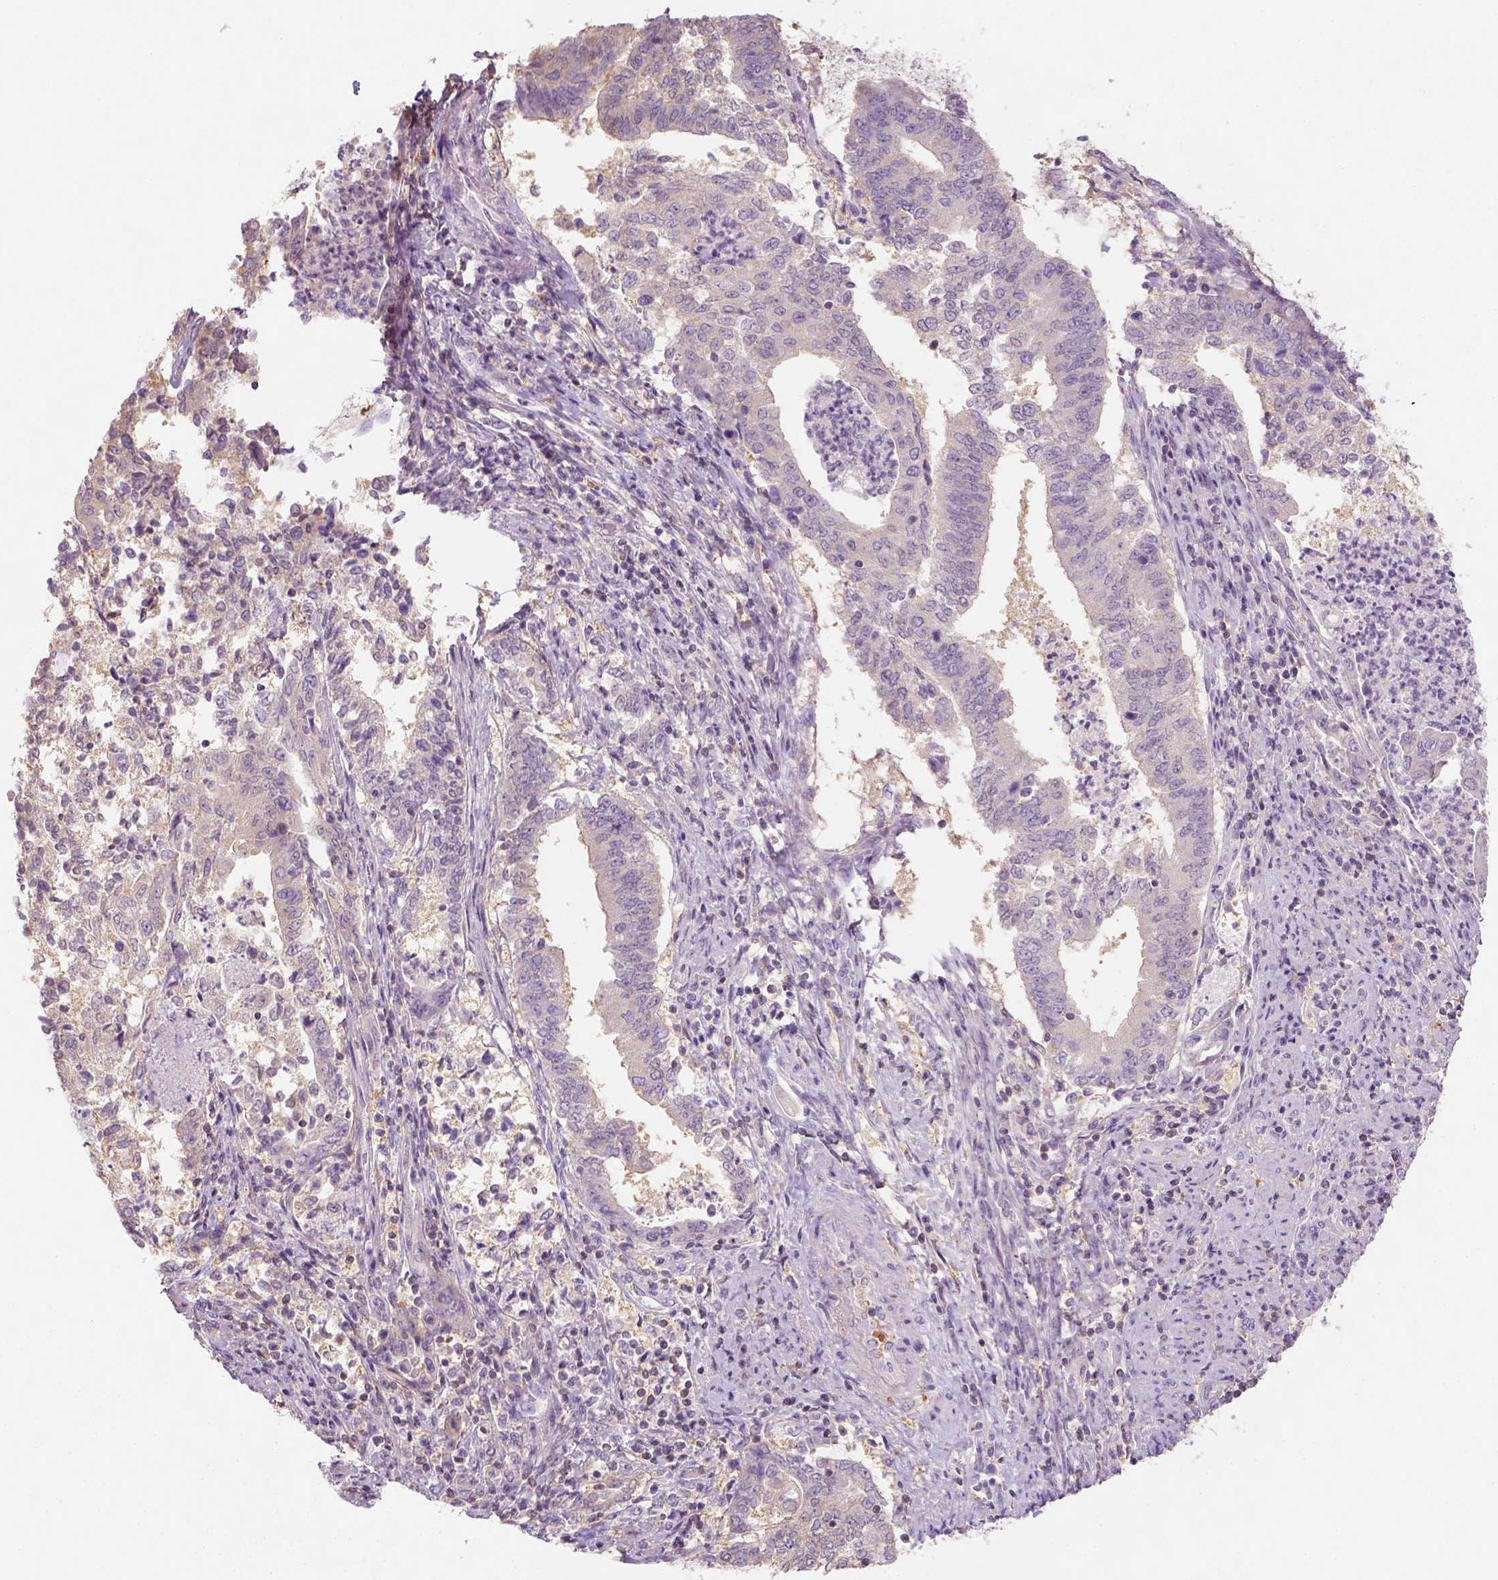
{"staining": {"intensity": "negative", "quantity": "none", "location": "none"}, "tissue": "endometrial cancer", "cell_type": "Tumor cells", "image_type": "cancer", "snomed": [{"axis": "morphology", "description": "Adenocarcinoma, NOS"}, {"axis": "topography", "description": "Endometrium"}], "caption": "Immunohistochemical staining of endometrial cancer displays no significant positivity in tumor cells.", "gene": "EPHB1", "patient": {"sex": "female", "age": 65}}